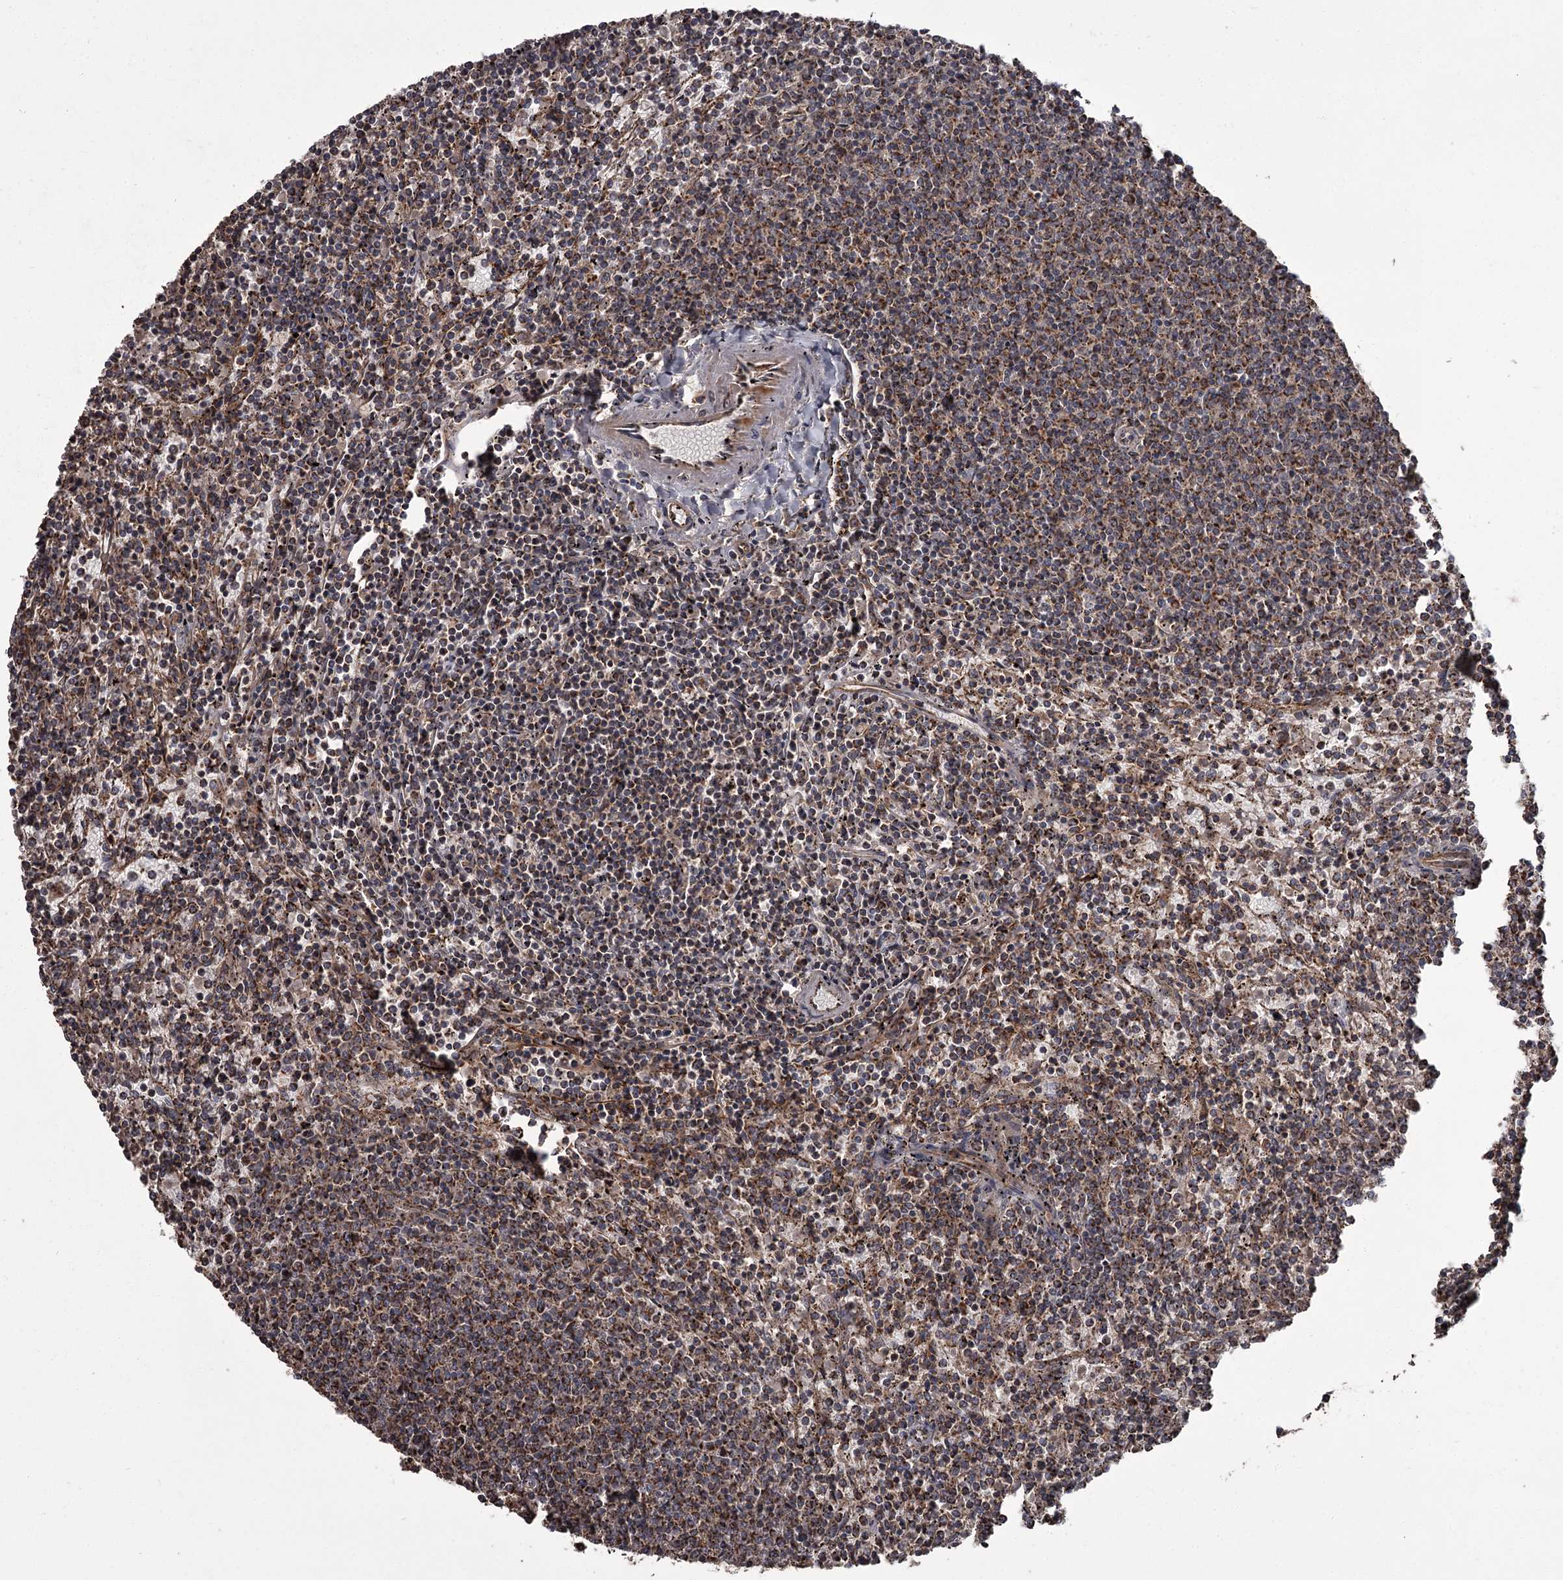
{"staining": {"intensity": "strong", "quantity": ">75%", "location": "cytoplasmic/membranous"}, "tissue": "lymphoma", "cell_type": "Tumor cells", "image_type": "cancer", "snomed": [{"axis": "morphology", "description": "Malignant lymphoma, non-Hodgkin's type, Low grade"}, {"axis": "topography", "description": "Spleen"}], "caption": "Immunohistochemistry photomicrograph of neoplastic tissue: human low-grade malignant lymphoma, non-Hodgkin's type stained using immunohistochemistry (IHC) demonstrates high levels of strong protein expression localized specifically in the cytoplasmic/membranous of tumor cells, appearing as a cytoplasmic/membranous brown color.", "gene": "THAP9", "patient": {"sex": "female", "age": 50}}